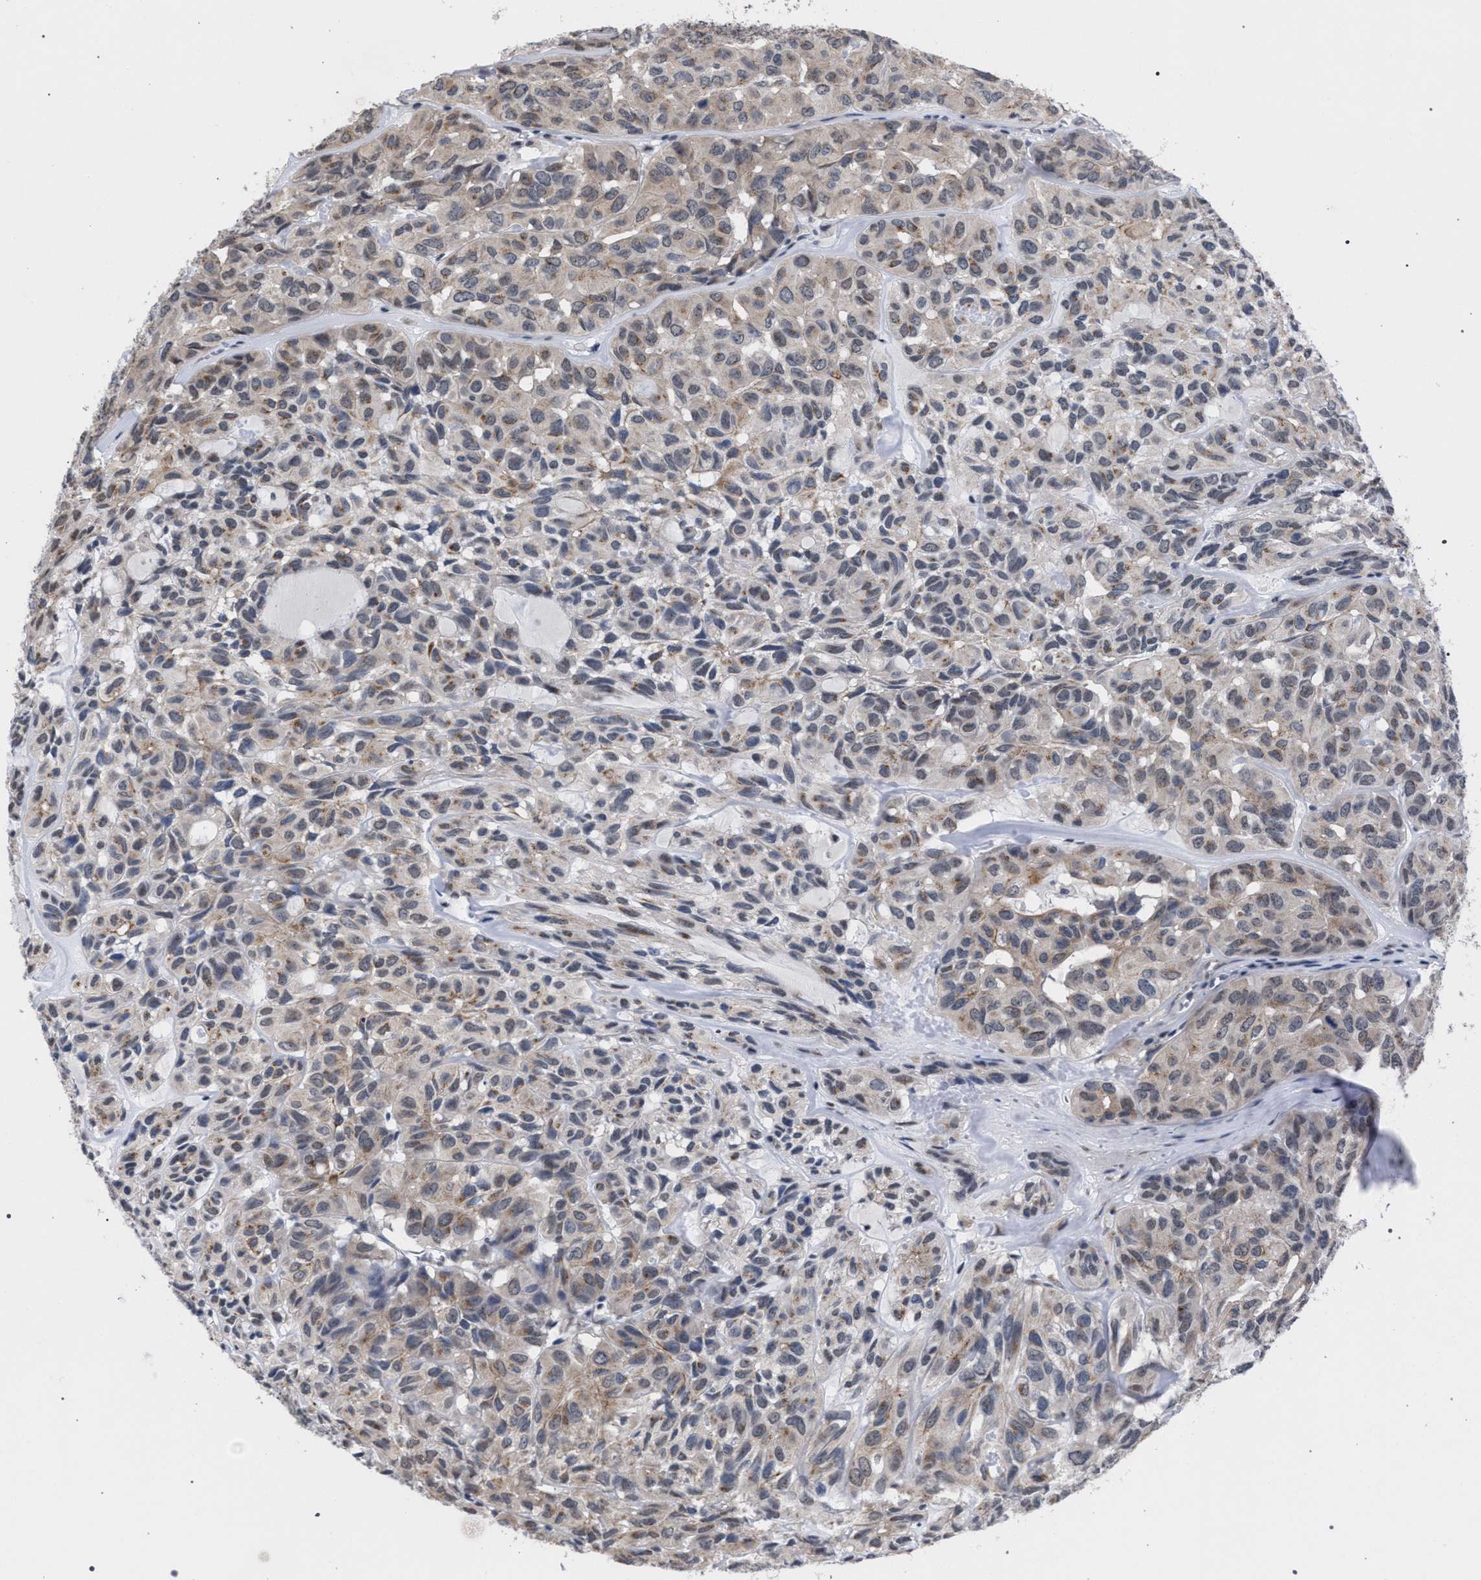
{"staining": {"intensity": "weak", "quantity": "25%-75%", "location": "cytoplasmic/membranous"}, "tissue": "head and neck cancer", "cell_type": "Tumor cells", "image_type": "cancer", "snomed": [{"axis": "morphology", "description": "Adenocarcinoma, NOS"}, {"axis": "topography", "description": "Salivary gland, NOS"}, {"axis": "topography", "description": "Head-Neck"}], "caption": "Protein expression analysis of adenocarcinoma (head and neck) shows weak cytoplasmic/membranous staining in about 25%-75% of tumor cells. Immunohistochemistry stains the protein in brown and the nuclei are stained blue.", "gene": "GOLGA2", "patient": {"sex": "female", "age": 76}}